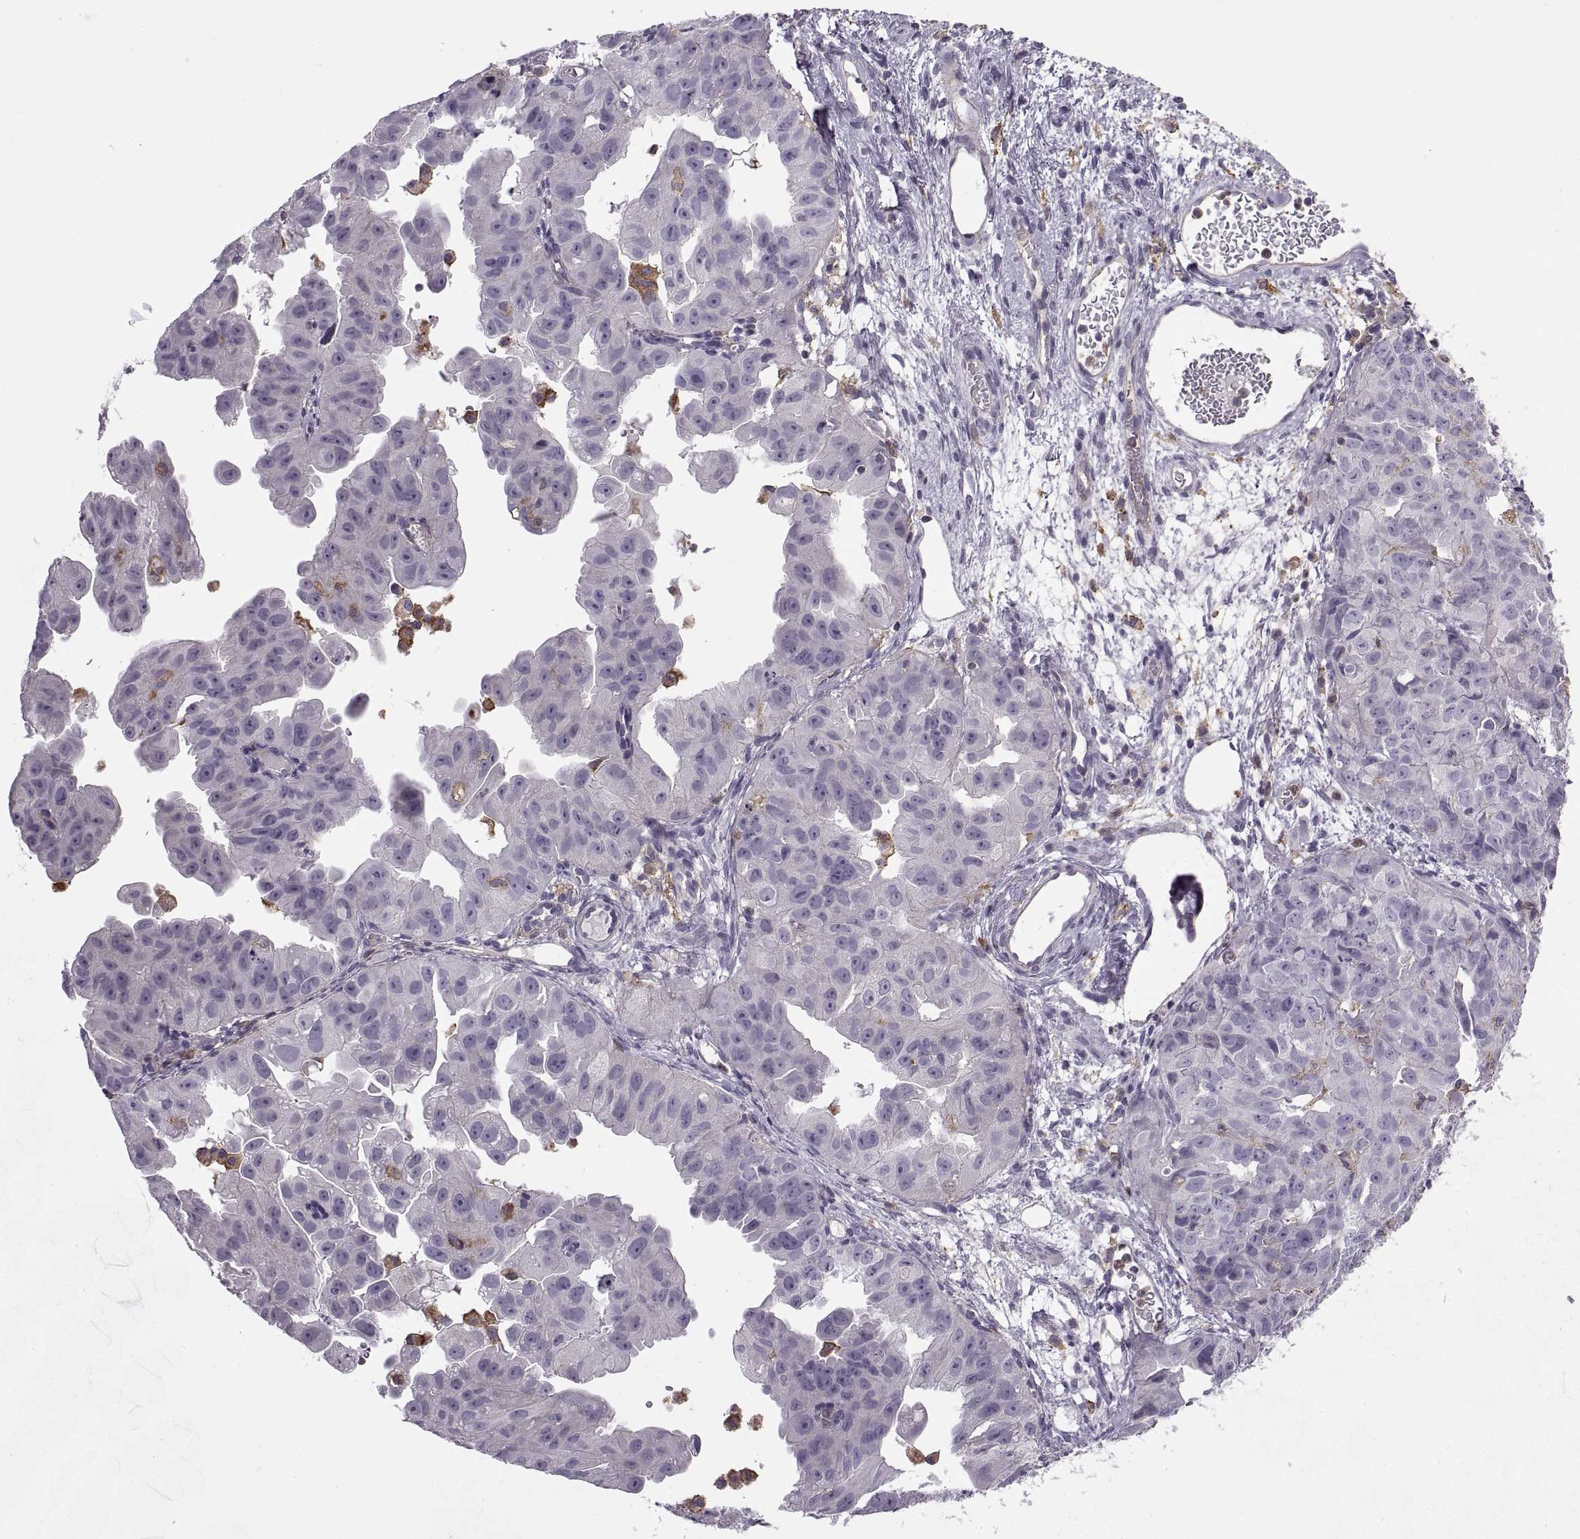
{"staining": {"intensity": "negative", "quantity": "none", "location": "none"}, "tissue": "ovarian cancer", "cell_type": "Tumor cells", "image_type": "cancer", "snomed": [{"axis": "morphology", "description": "Carcinoma, endometroid"}, {"axis": "topography", "description": "Ovary"}], "caption": "Tumor cells show no significant expression in ovarian cancer (endometroid carcinoma).", "gene": "RALB", "patient": {"sex": "female", "age": 85}}